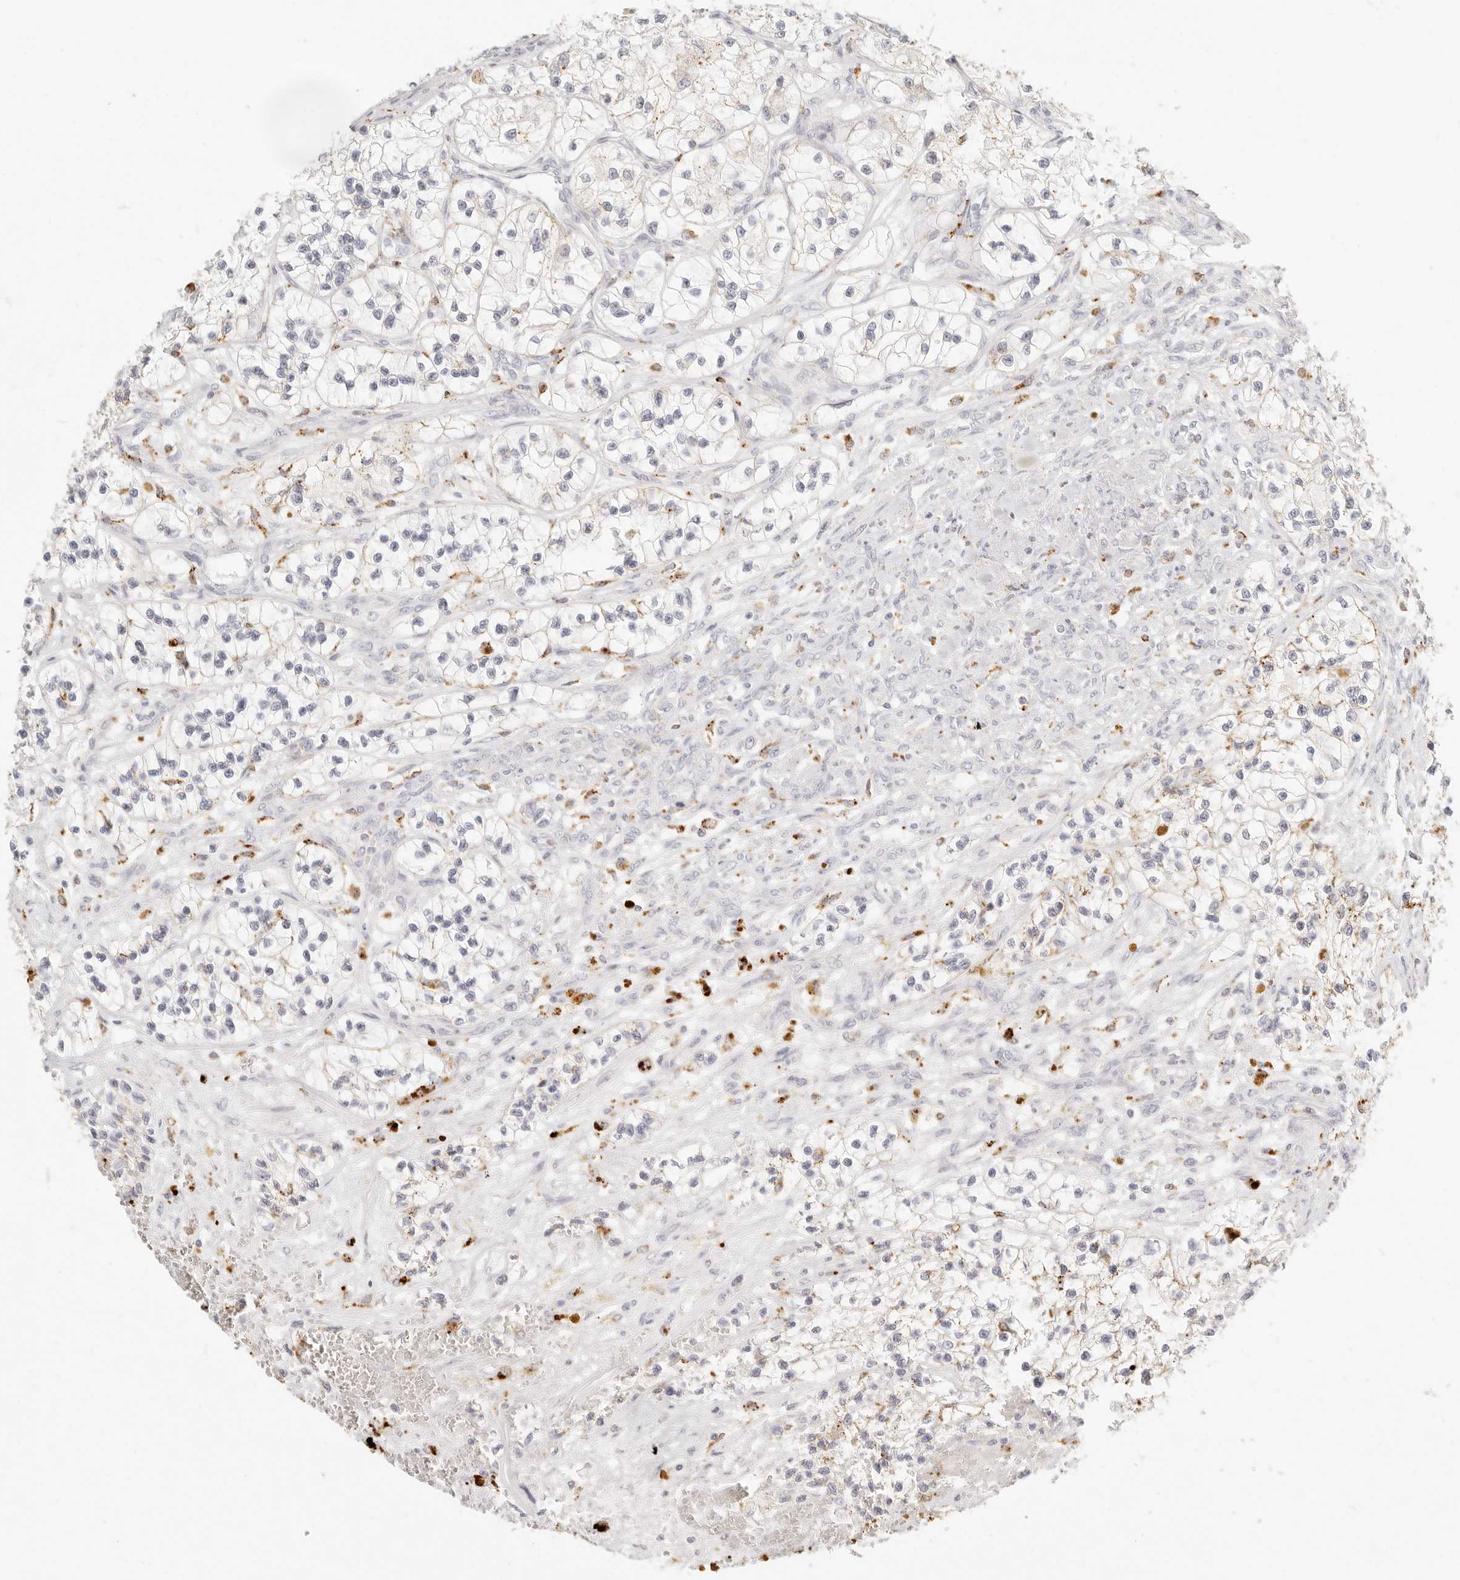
{"staining": {"intensity": "moderate", "quantity": "<25%", "location": "cytoplasmic/membranous"}, "tissue": "renal cancer", "cell_type": "Tumor cells", "image_type": "cancer", "snomed": [{"axis": "morphology", "description": "Adenocarcinoma, NOS"}, {"axis": "topography", "description": "Kidney"}], "caption": "Immunohistochemical staining of renal cancer reveals low levels of moderate cytoplasmic/membranous protein positivity in approximately <25% of tumor cells.", "gene": "RNASET2", "patient": {"sex": "female", "age": 57}}